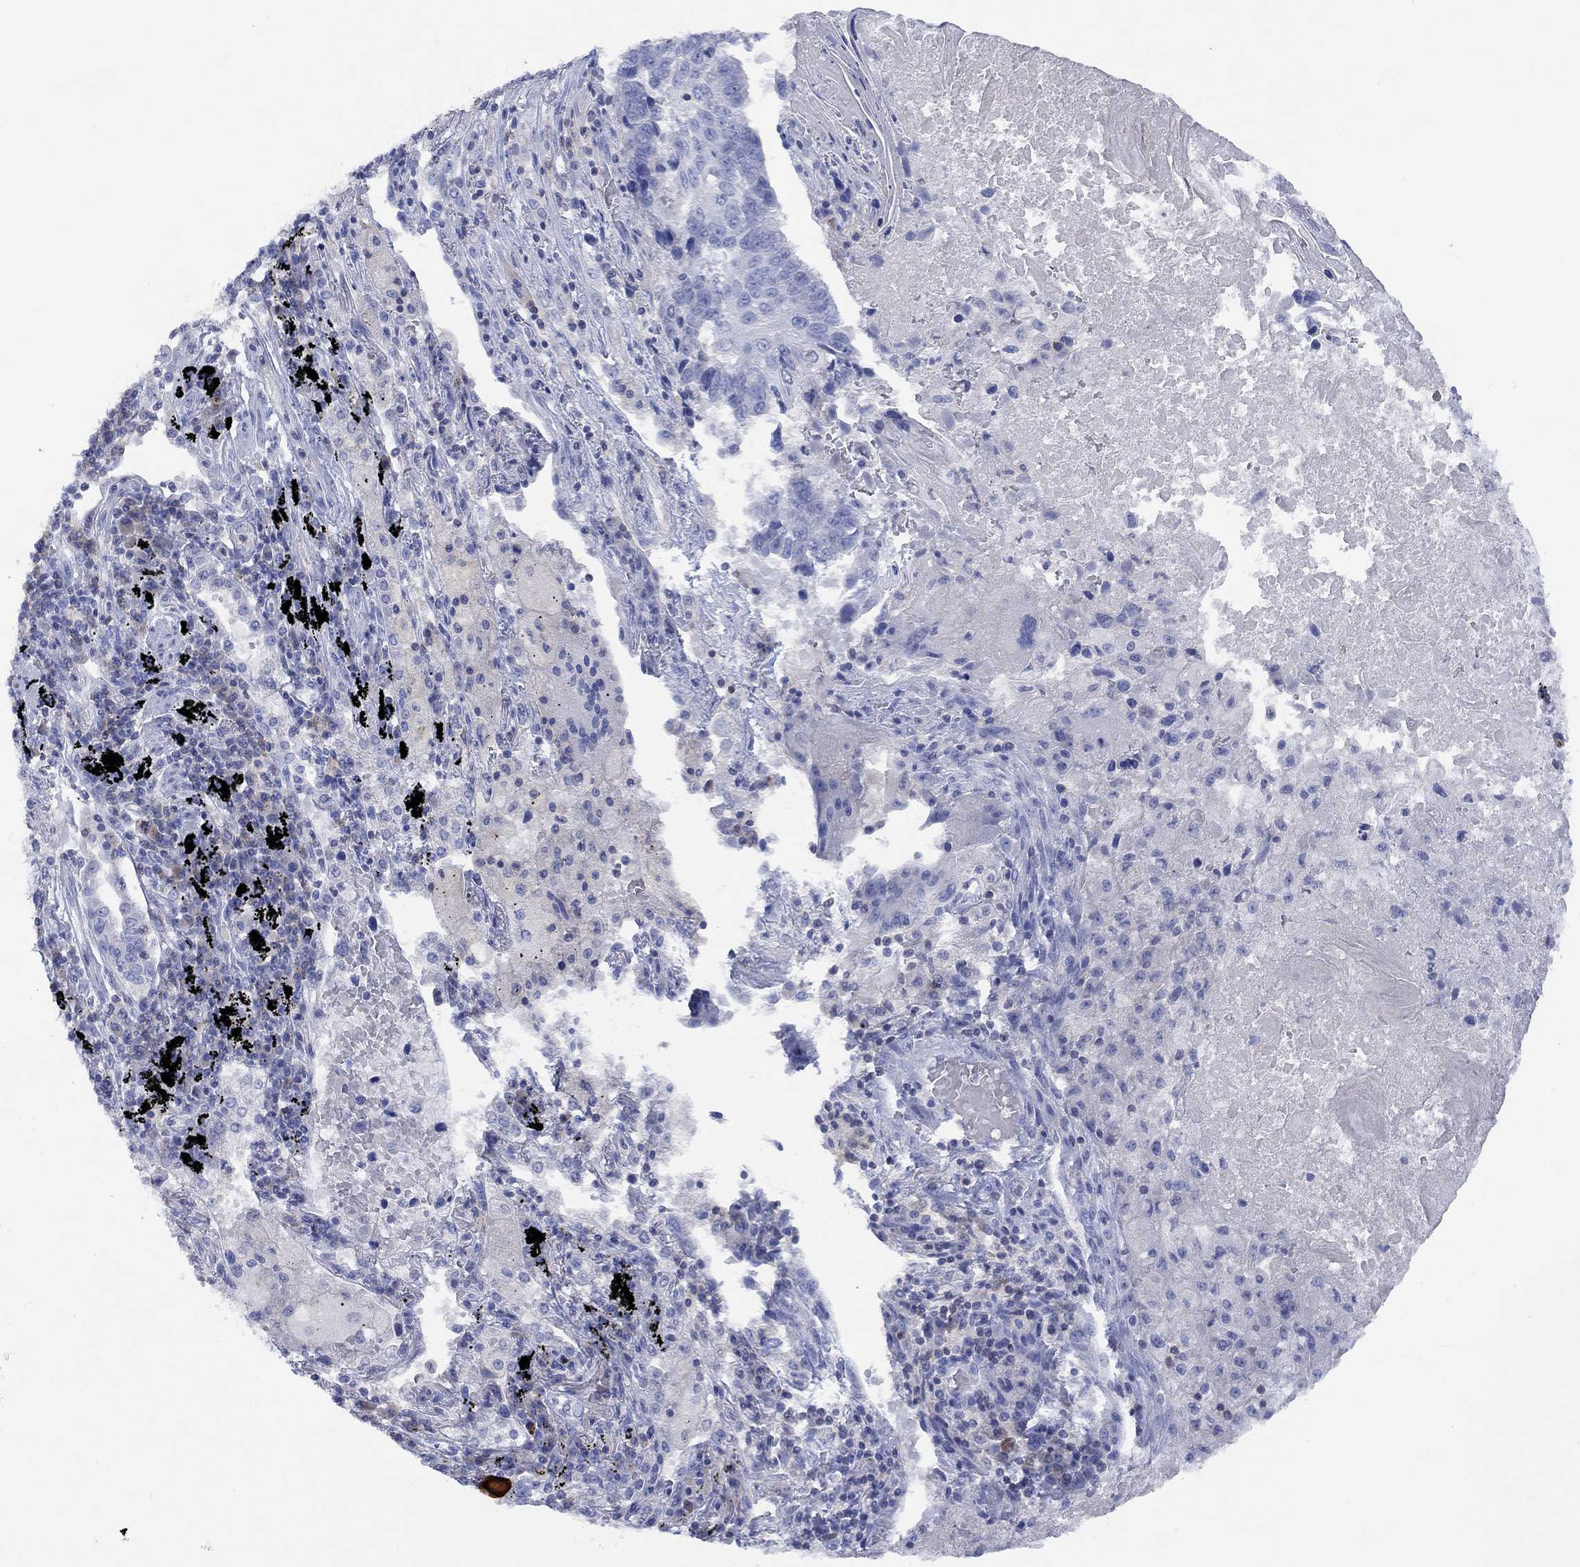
{"staining": {"intensity": "negative", "quantity": "none", "location": "none"}, "tissue": "lung cancer", "cell_type": "Tumor cells", "image_type": "cancer", "snomed": [{"axis": "morphology", "description": "Squamous cell carcinoma, NOS"}, {"axis": "topography", "description": "Lung"}], "caption": "Squamous cell carcinoma (lung) was stained to show a protein in brown. There is no significant expression in tumor cells.", "gene": "GCM1", "patient": {"sex": "male", "age": 73}}